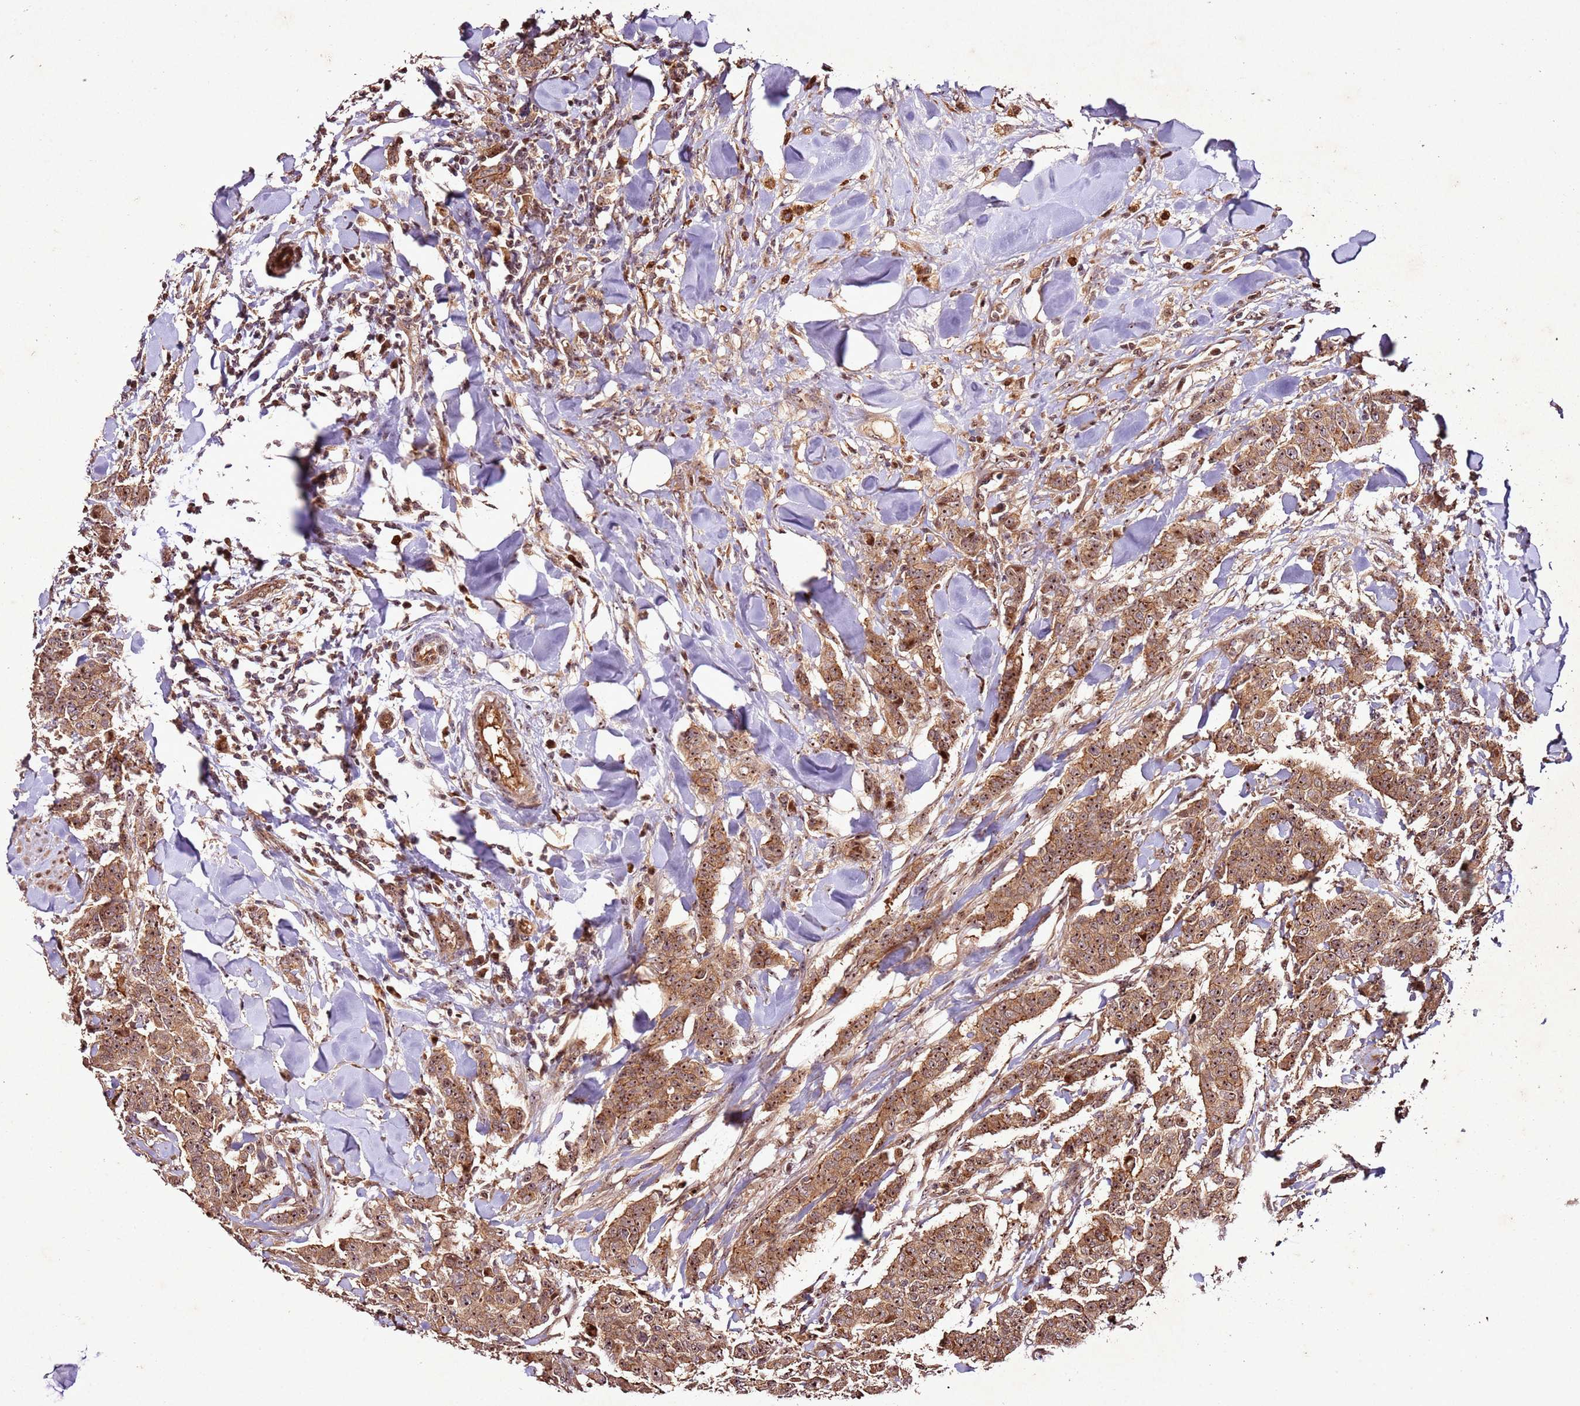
{"staining": {"intensity": "moderate", "quantity": ">75%", "location": "cytoplasmic/membranous,nuclear"}, "tissue": "breast cancer", "cell_type": "Tumor cells", "image_type": "cancer", "snomed": [{"axis": "morphology", "description": "Duct carcinoma"}, {"axis": "topography", "description": "Breast"}], "caption": "High-power microscopy captured an immunohistochemistry image of breast cancer, revealing moderate cytoplasmic/membranous and nuclear staining in approximately >75% of tumor cells.", "gene": "PTMA", "patient": {"sex": "female", "age": 40}}